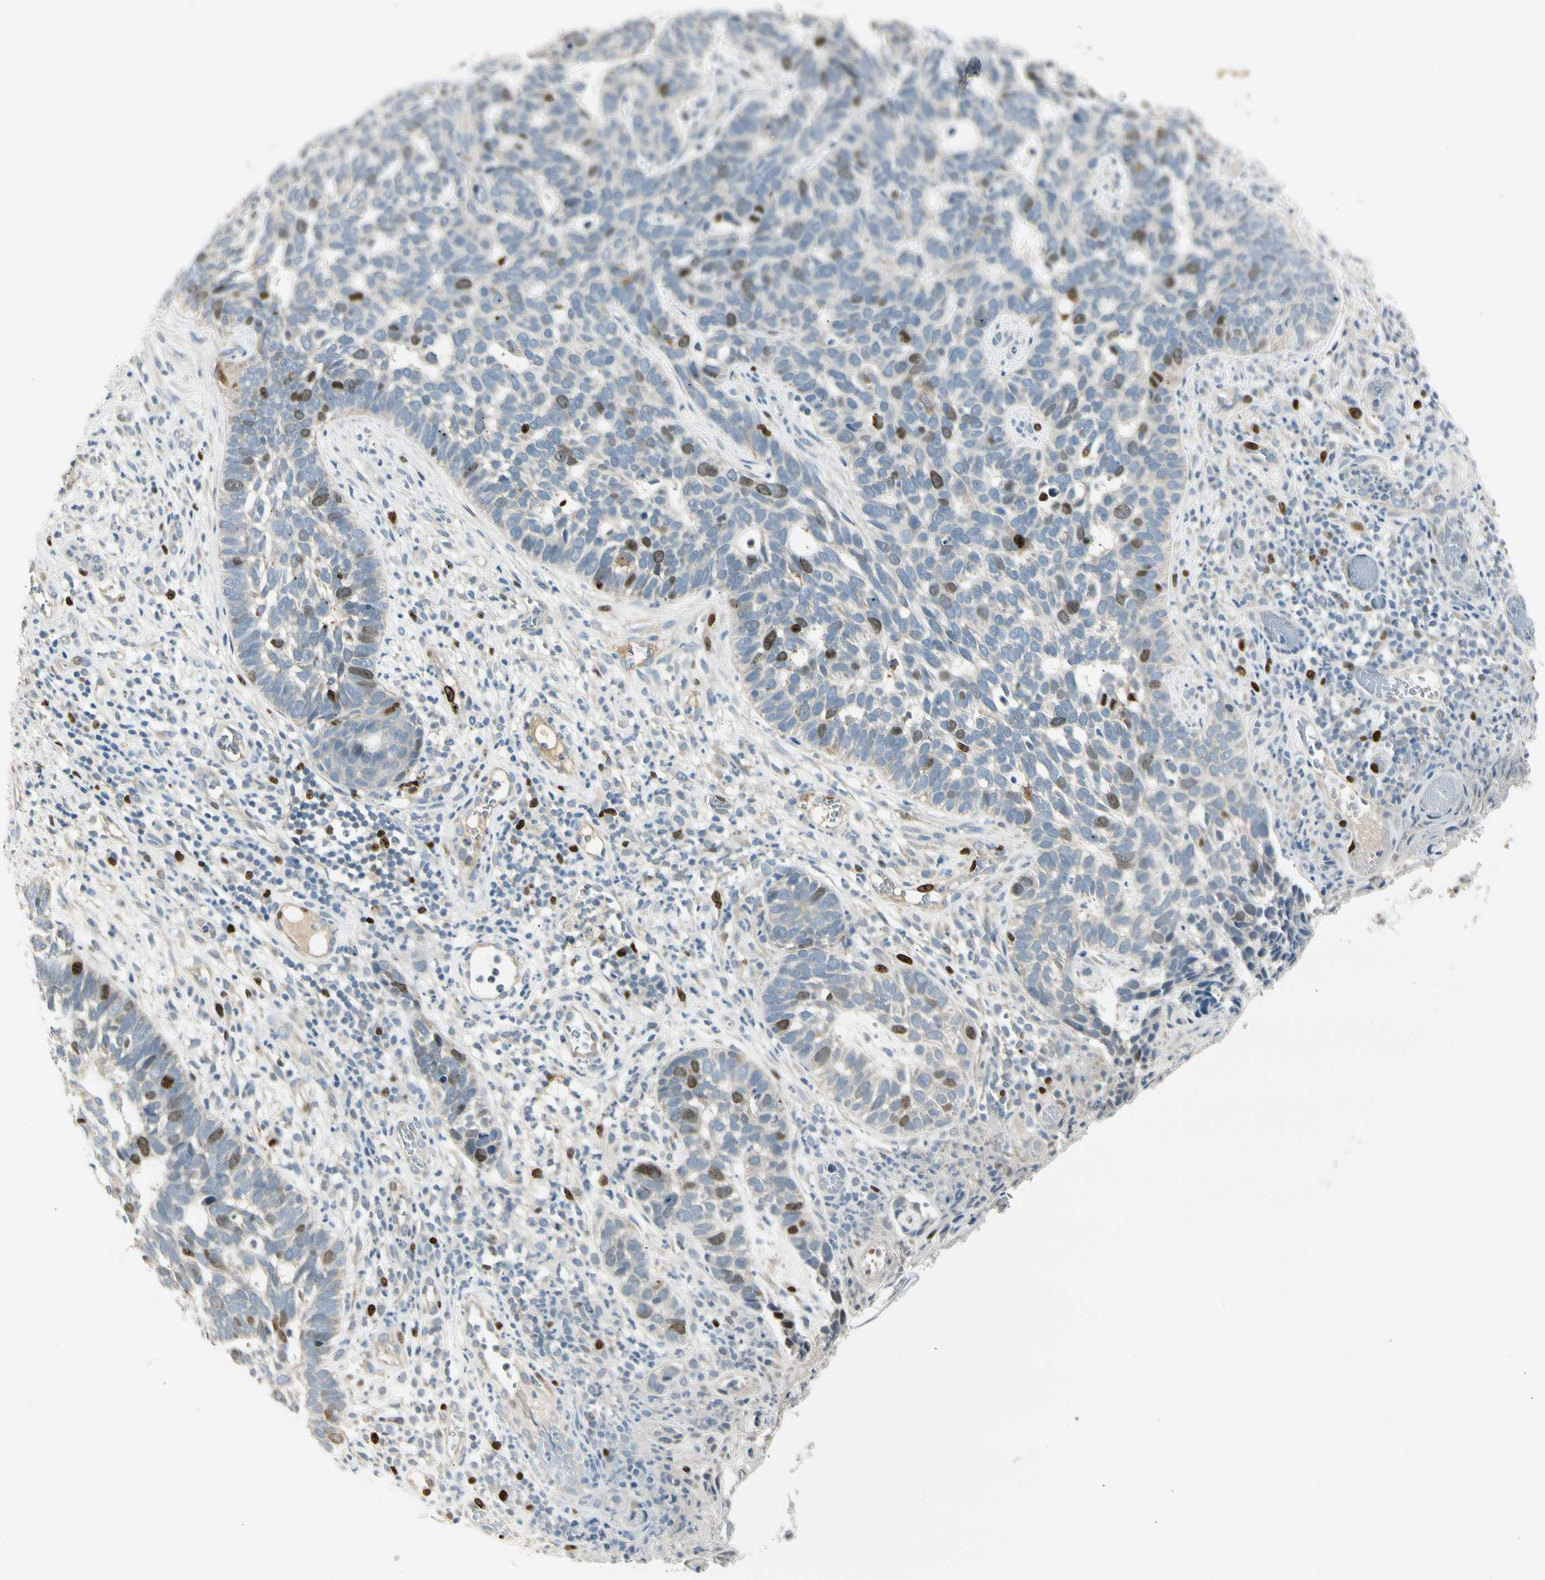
{"staining": {"intensity": "moderate", "quantity": "<25%", "location": "nuclear"}, "tissue": "skin cancer", "cell_type": "Tumor cells", "image_type": "cancer", "snomed": [{"axis": "morphology", "description": "Basal cell carcinoma"}, {"axis": "topography", "description": "Skin"}], "caption": "Skin cancer was stained to show a protein in brown. There is low levels of moderate nuclear positivity in about <25% of tumor cells. (IHC, brightfield microscopy, high magnification).", "gene": "PITX1", "patient": {"sex": "male", "age": 87}}